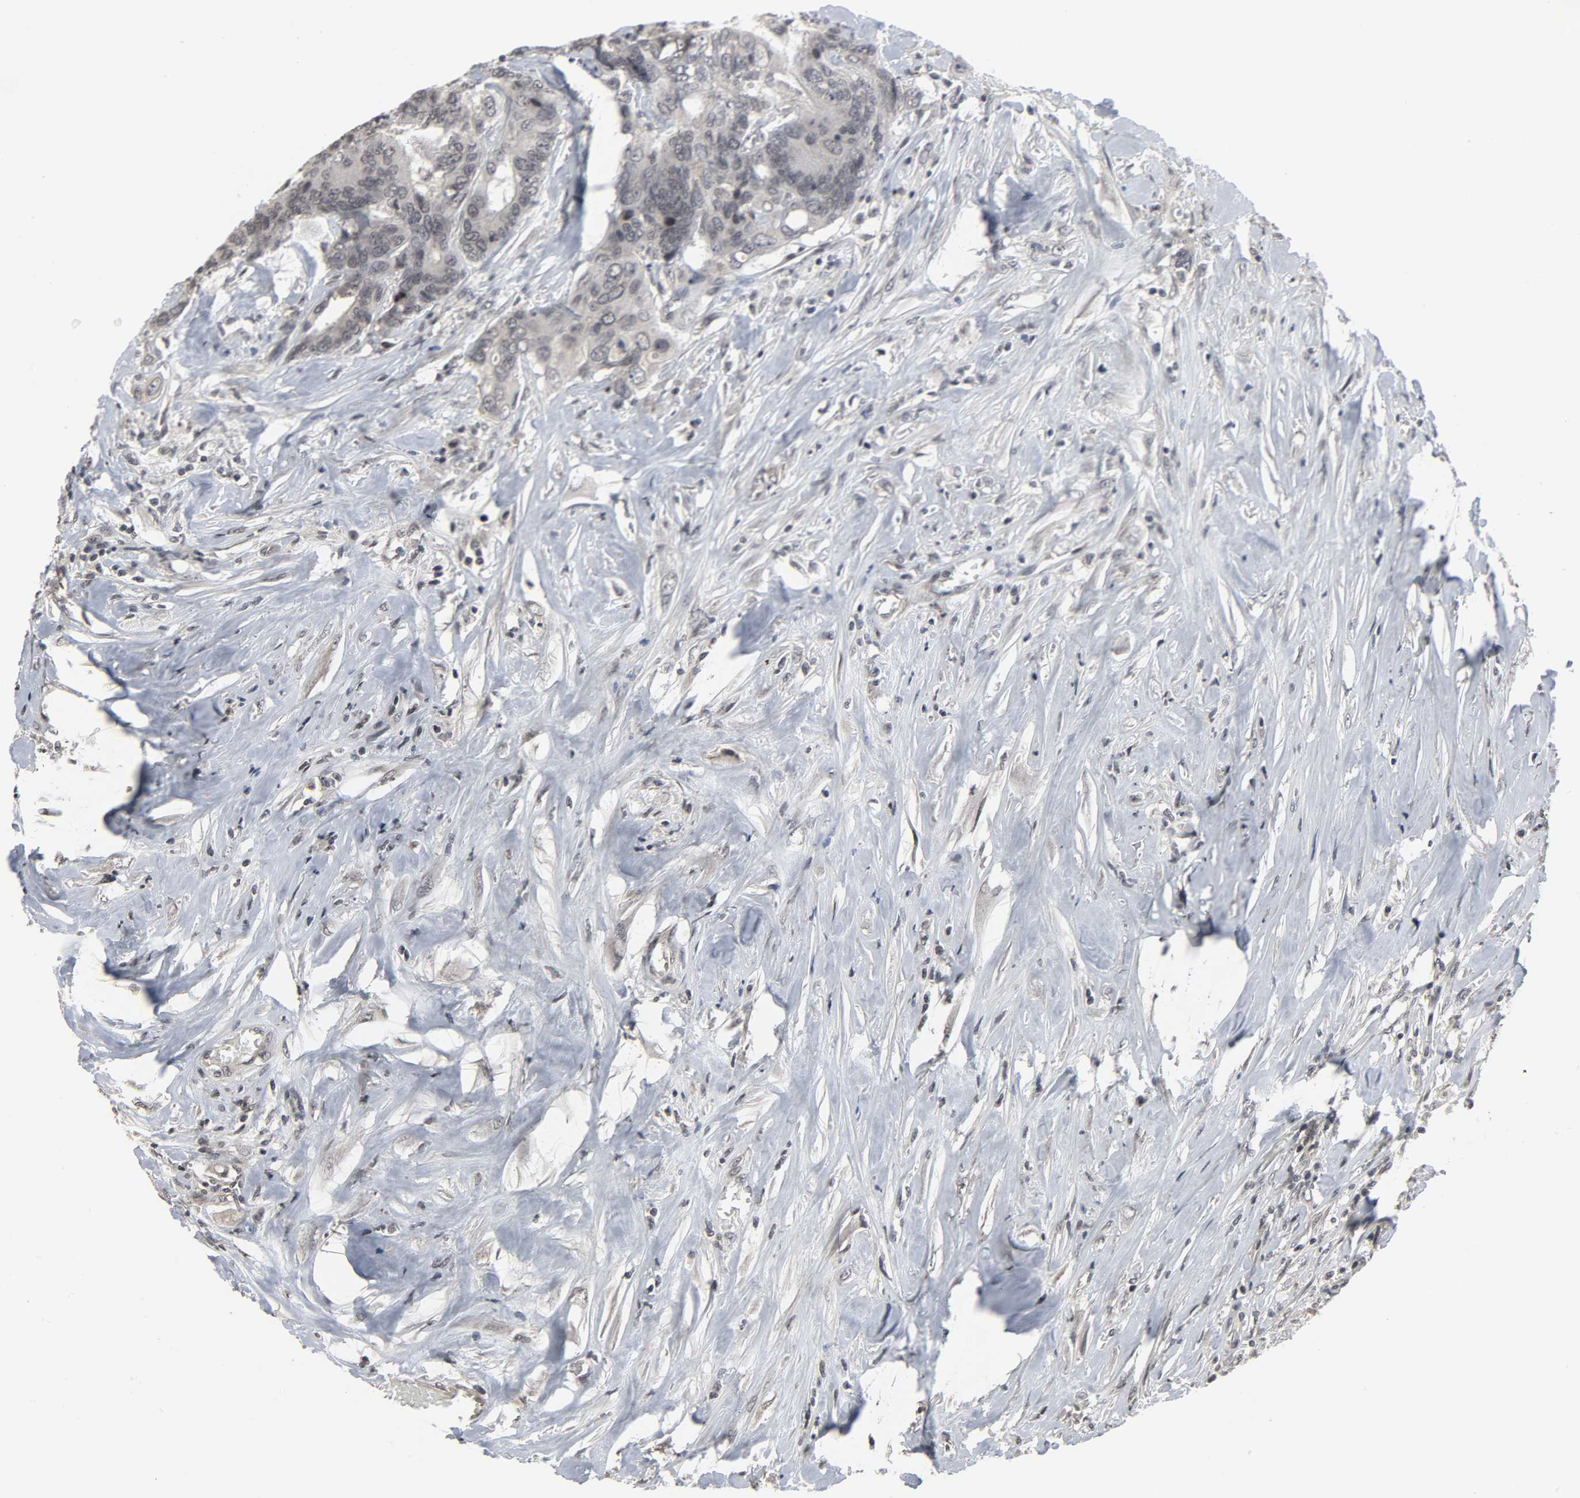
{"staining": {"intensity": "weak", "quantity": "<25%", "location": "nuclear"}, "tissue": "colorectal cancer", "cell_type": "Tumor cells", "image_type": "cancer", "snomed": [{"axis": "morphology", "description": "Adenocarcinoma, NOS"}, {"axis": "topography", "description": "Rectum"}], "caption": "This is an IHC photomicrograph of human colorectal cancer. There is no staining in tumor cells.", "gene": "XRCC1", "patient": {"sex": "male", "age": 55}}